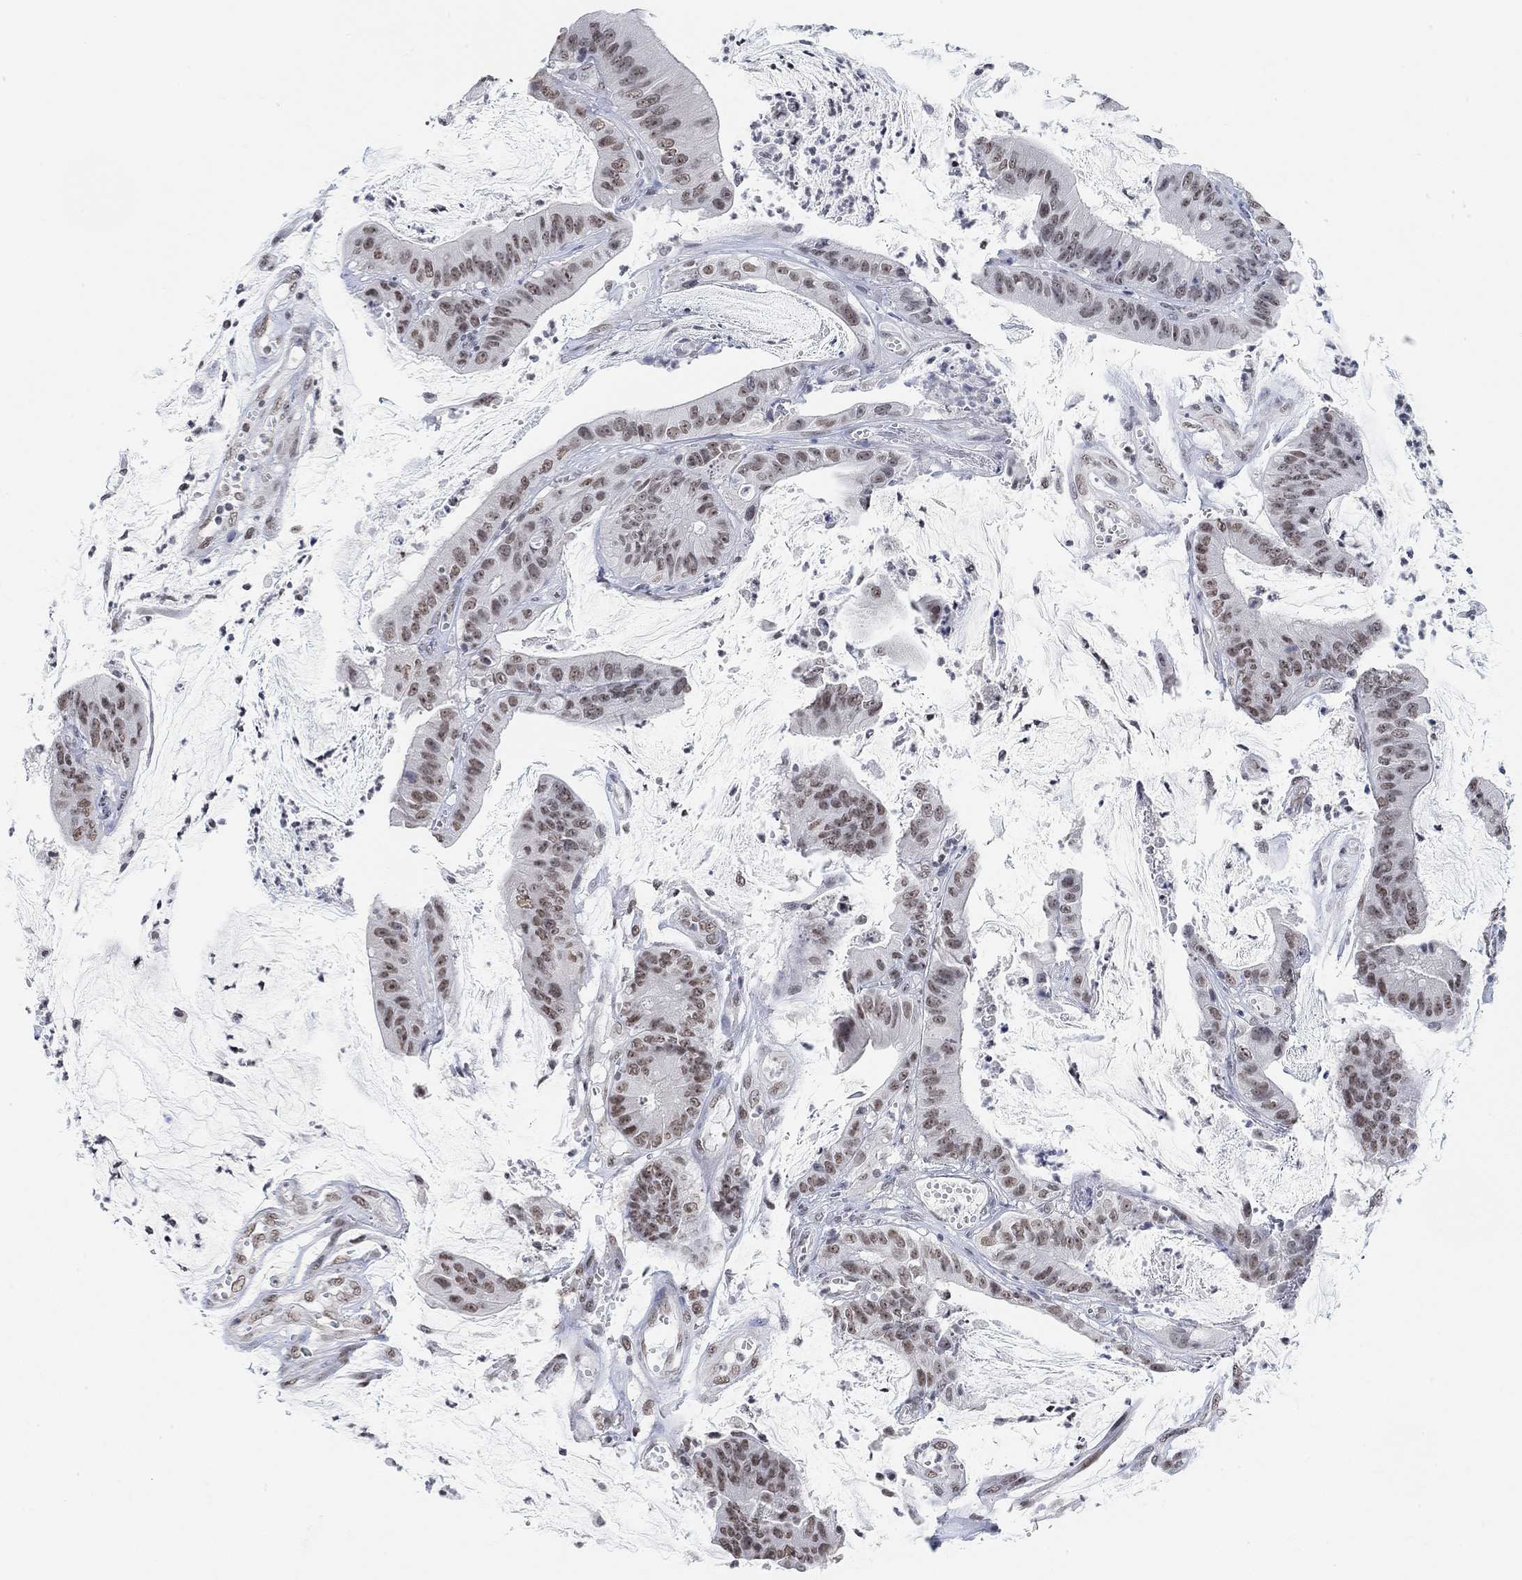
{"staining": {"intensity": "weak", "quantity": ">75%", "location": "nuclear"}, "tissue": "colorectal cancer", "cell_type": "Tumor cells", "image_type": "cancer", "snomed": [{"axis": "morphology", "description": "Adenocarcinoma, NOS"}, {"axis": "topography", "description": "Colon"}], "caption": "Protein staining of adenocarcinoma (colorectal) tissue reveals weak nuclear expression in about >75% of tumor cells.", "gene": "PURG", "patient": {"sex": "female", "age": 69}}